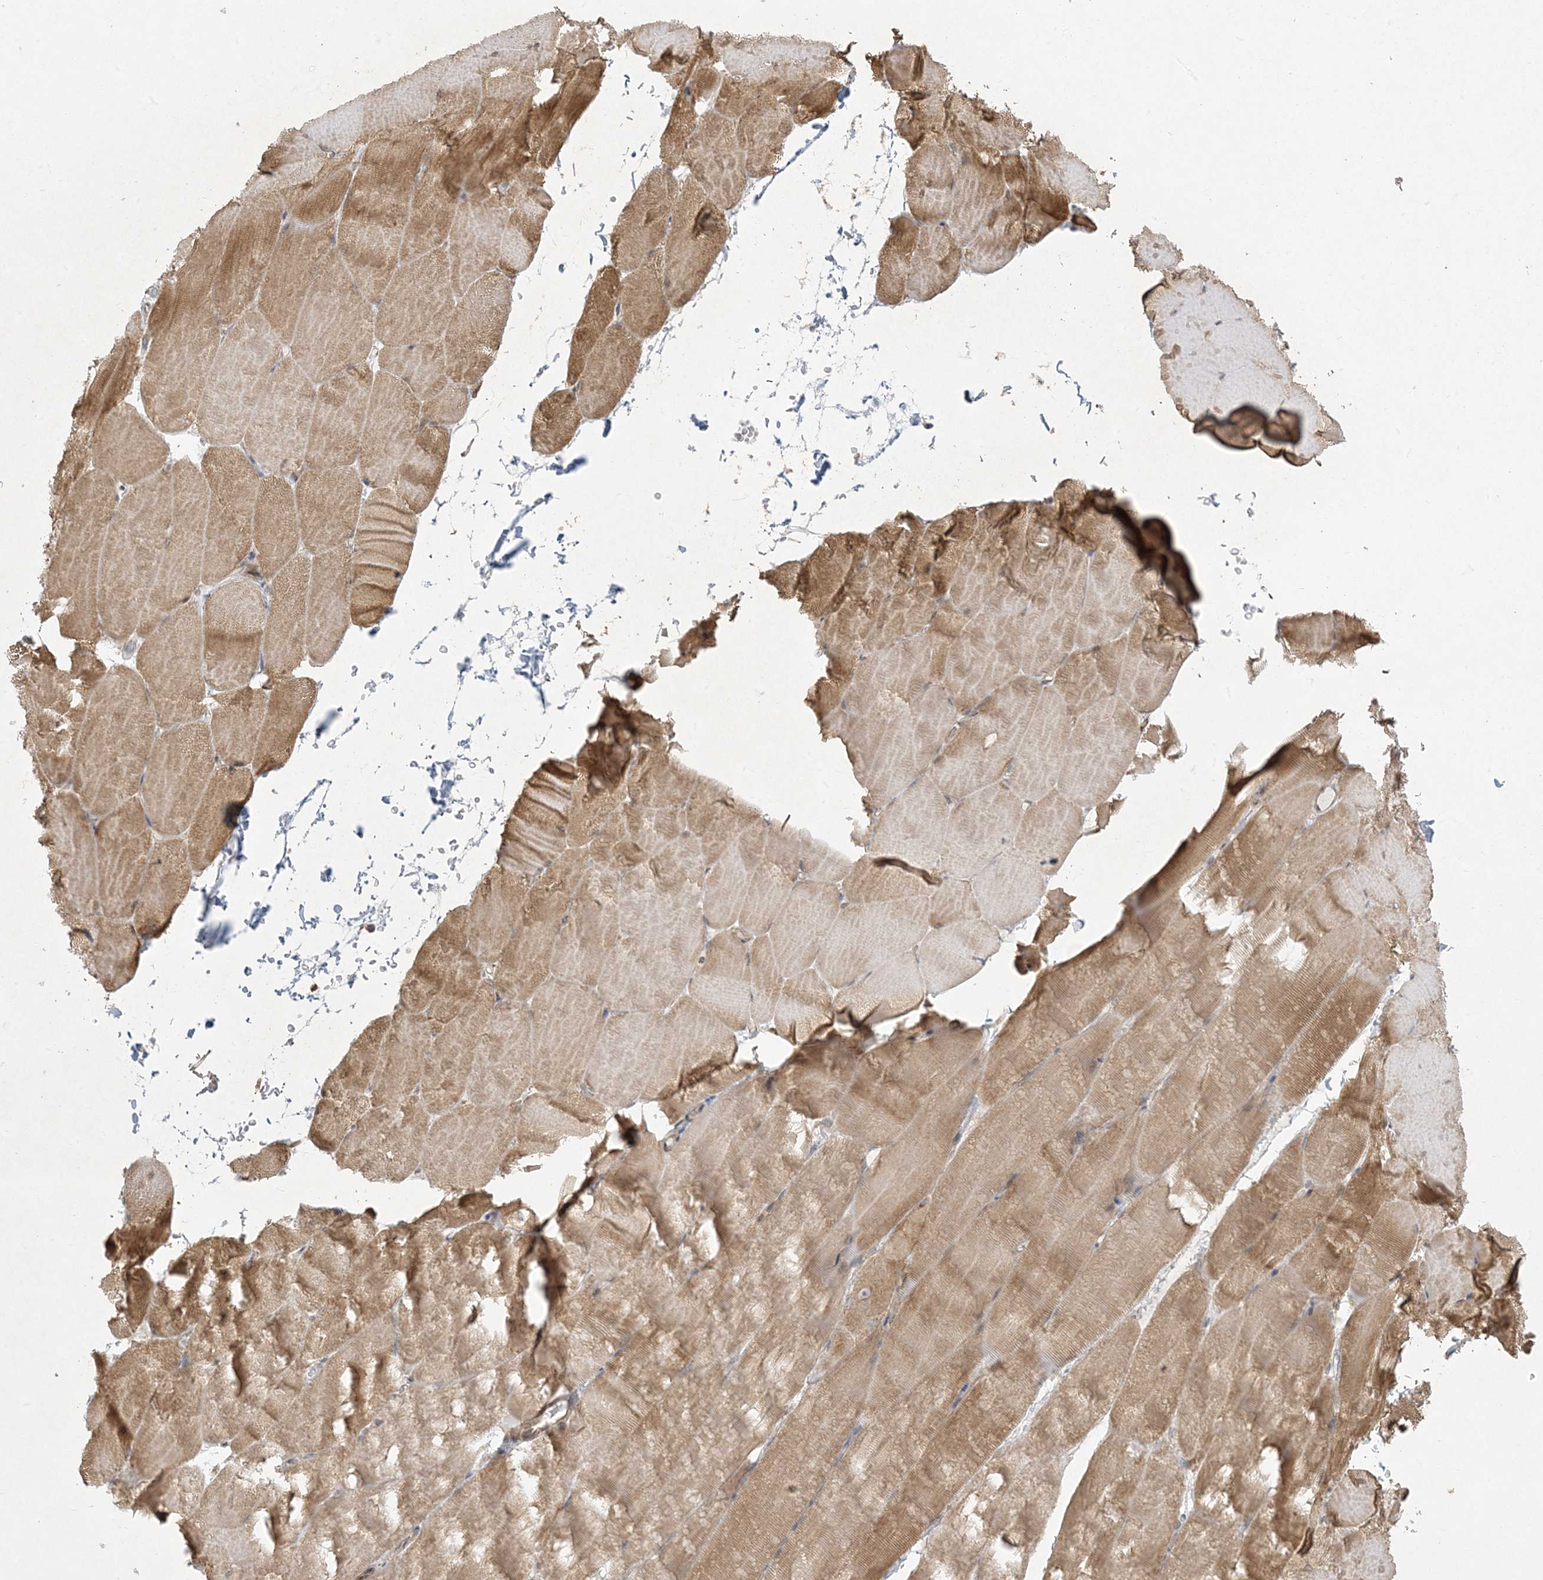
{"staining": {"intensity": "moderate", "quantity": ">75%", "location": "cytoplasmic/membranous"}, "tissue": "skeletal muscle", "cell_type": "Myocytes", "image_type": "normal", "snomed": [{"axis": "morphology", "description": "Normal tissue, NOS"}, {"axis": "topography", "description": "Skeletal muscle"}, {"axis": "topography", "description": "Parathyroid gland"}], "caption": "The micrograph exhibits a brown stain indicating the presence of a protein in the cytoplasmic/membranous of myocytes in skeletal muscle.", "gene": "ZC3H6", "patient": {"sex": "female", "age": 37}}